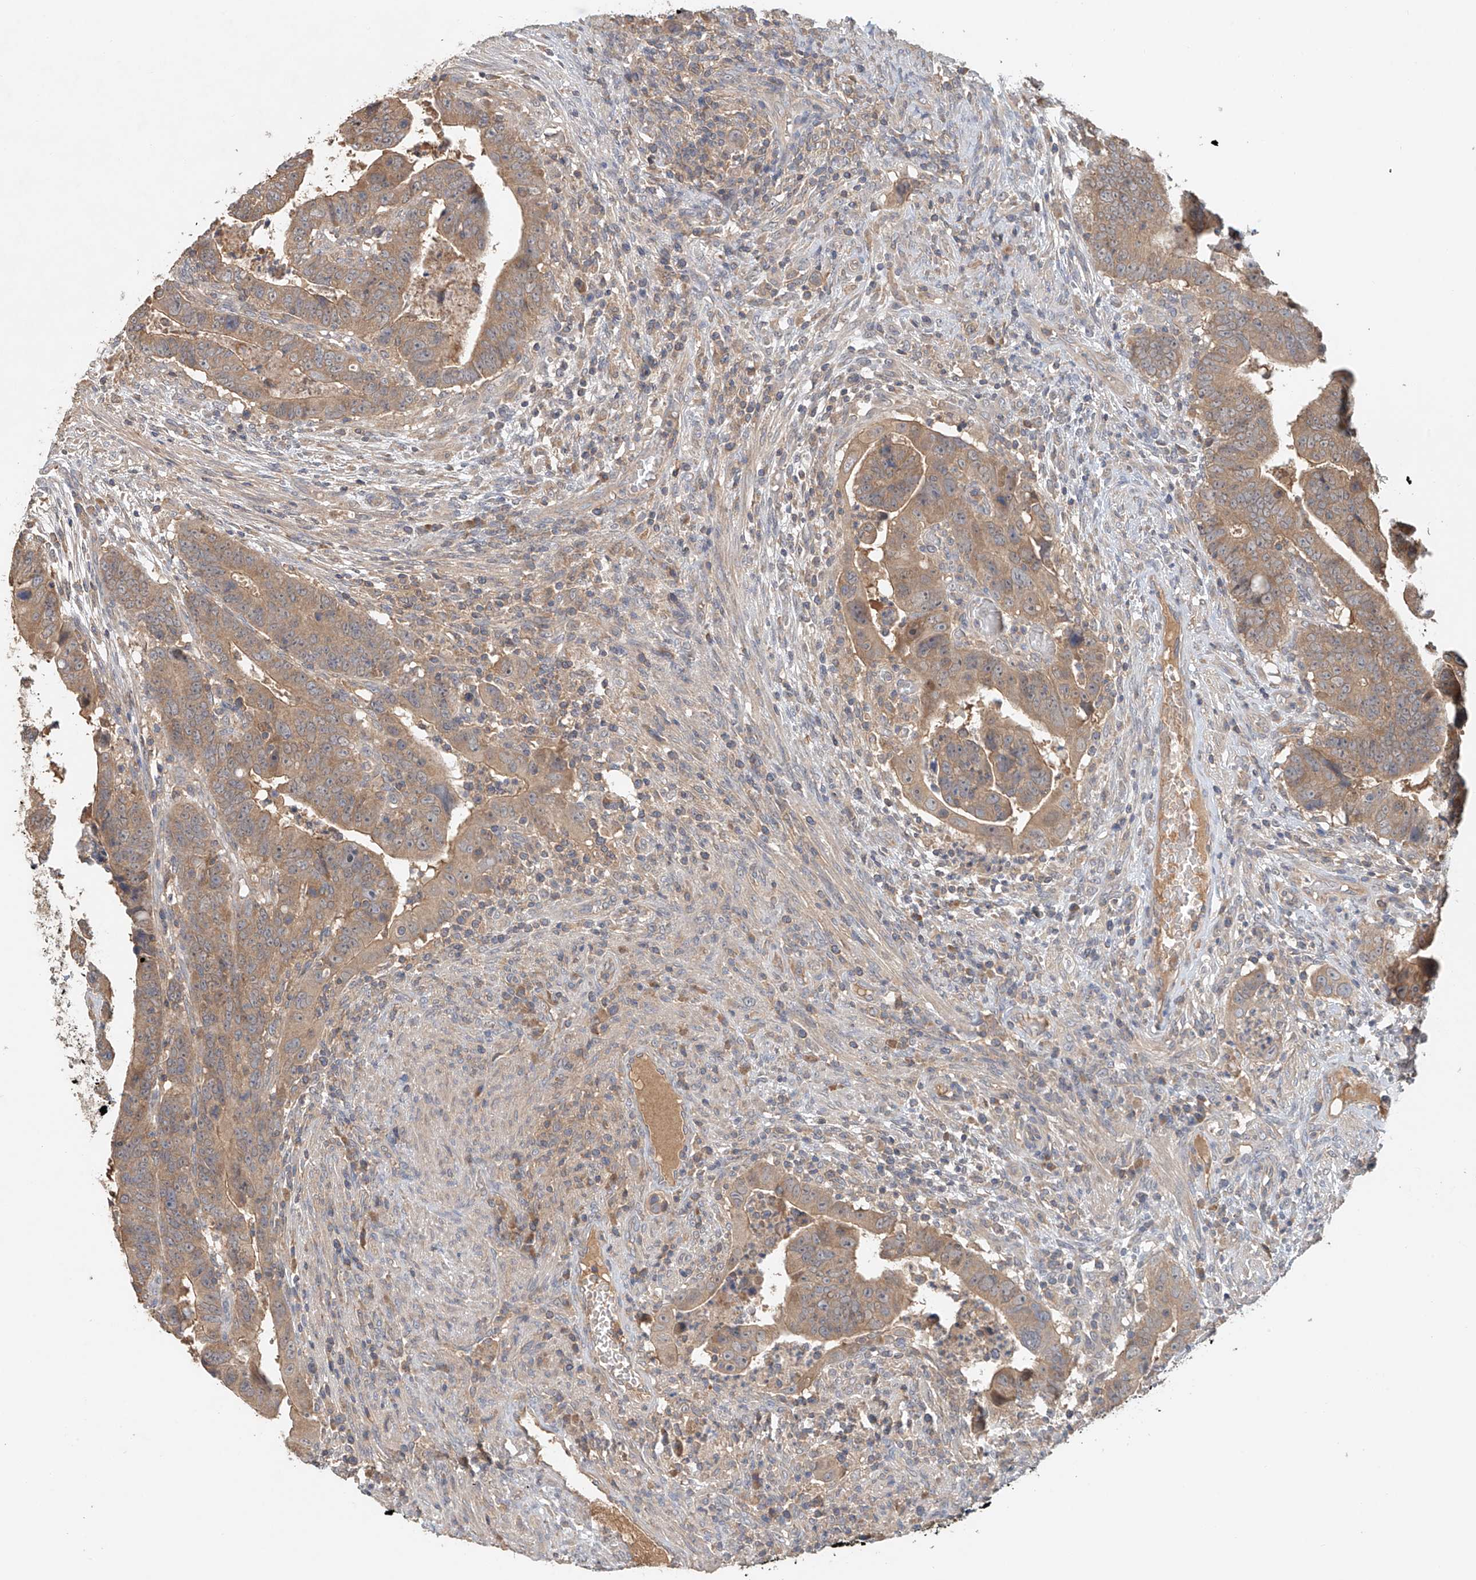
{"staining": {"intensity": "weak", "quantity": ">75%", "location": "cytoplasmic/membranous"}, "tissue": "colorectal cancer", "cell_type": "Tumor cells", "image_type": "cancer", "snomed": [{"axis": "morphology", "description": "Normal tissue, NOS"}, {"axis": "morphology", "description": "Adenocarcinoma, NOS"}, {"axis": "topography", "description": "Rectum"}], "caption": "Immunohistochemistry (IHC) of colorectal cancer reveals low levels of weak cytoplasmic/membranous positivity in about >75% of tumor cells.", "gene": "GNB1L", "patient": {"sex": "female", "age": 65}}